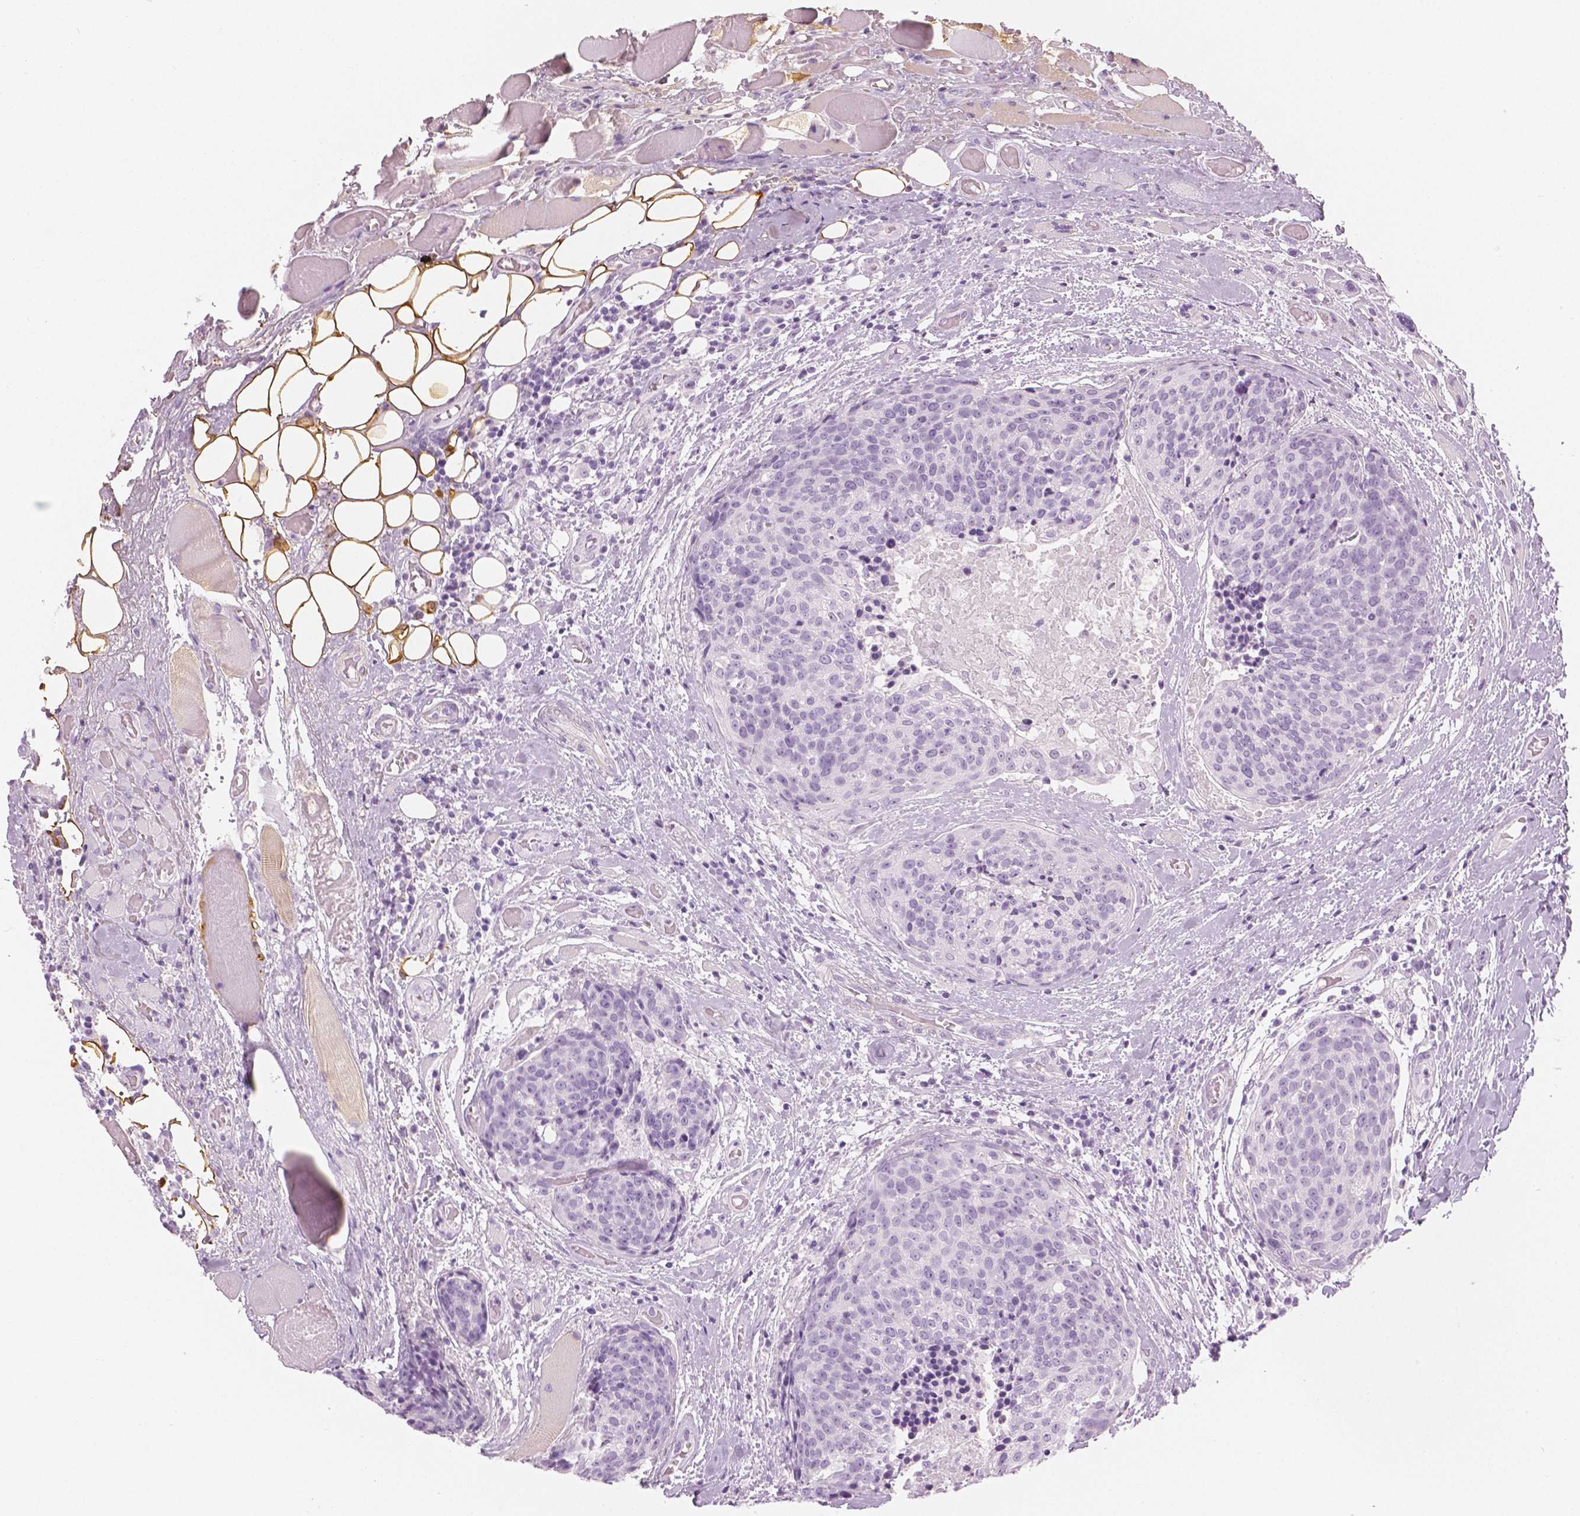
{"staining": {"intensity": "negative", "quantity": "none", "location": "none"}, "tissue": "head and neck cancer", "cell_type": "Tumor cells", "image_type": "cancer", "snomed": [{"axis": "morphology", "description": "Squamous cell carcinoma, NOS"}, {"axis": "topography", "description": "Oral tissue"}, {"axis": "topography", "description": "Head-Neck"}], "caption": "Head and neck cancer stained for a protein using IHC reveals no expression tumor cells.", "gene": "PLIN4", "patient": {"sex": "male", "age": 64}}